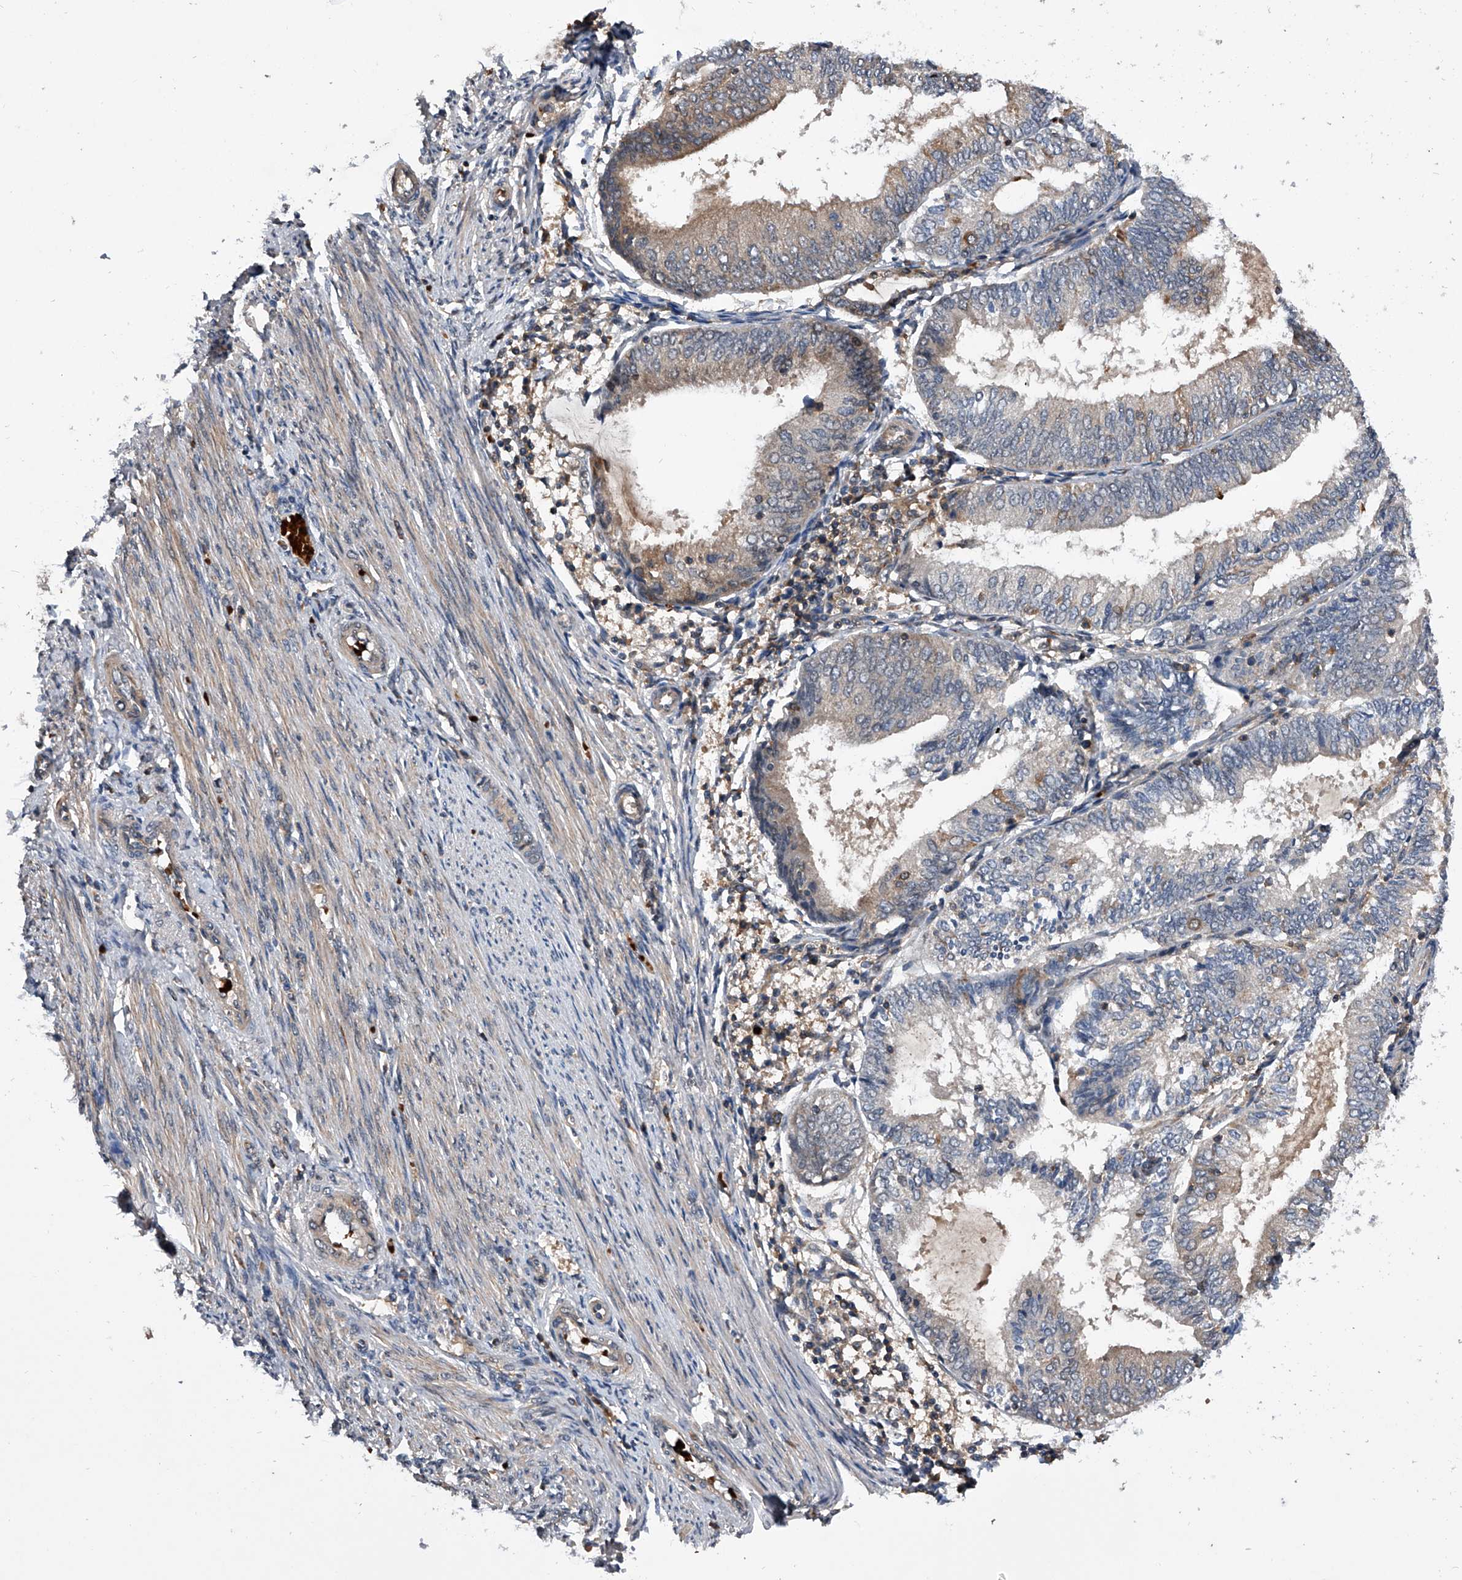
{"staining": {"intensity": "weak", "quantity": "<25%", "location": "cytoplasmic/membranous"}, "tissue": "endometrial cancer", "cell_type": "Tumor cells", "image_type": "cancer", "snomed": [{"axis": "morphology", "description": "Adenocarcinoma, NOS"}, {"axis": "topography", "description": "Endometrium"}], "caption": "Immunohistochemical staining of endometrial adenocarcinoma exhibits no significant expression in tumor cells. (DAB (3,3'-diaminobenzidine) immunohistochemistry (IHC), high magnification).", "gene": "ZNF30", "patient": {"sex": "female", "age": 81}}